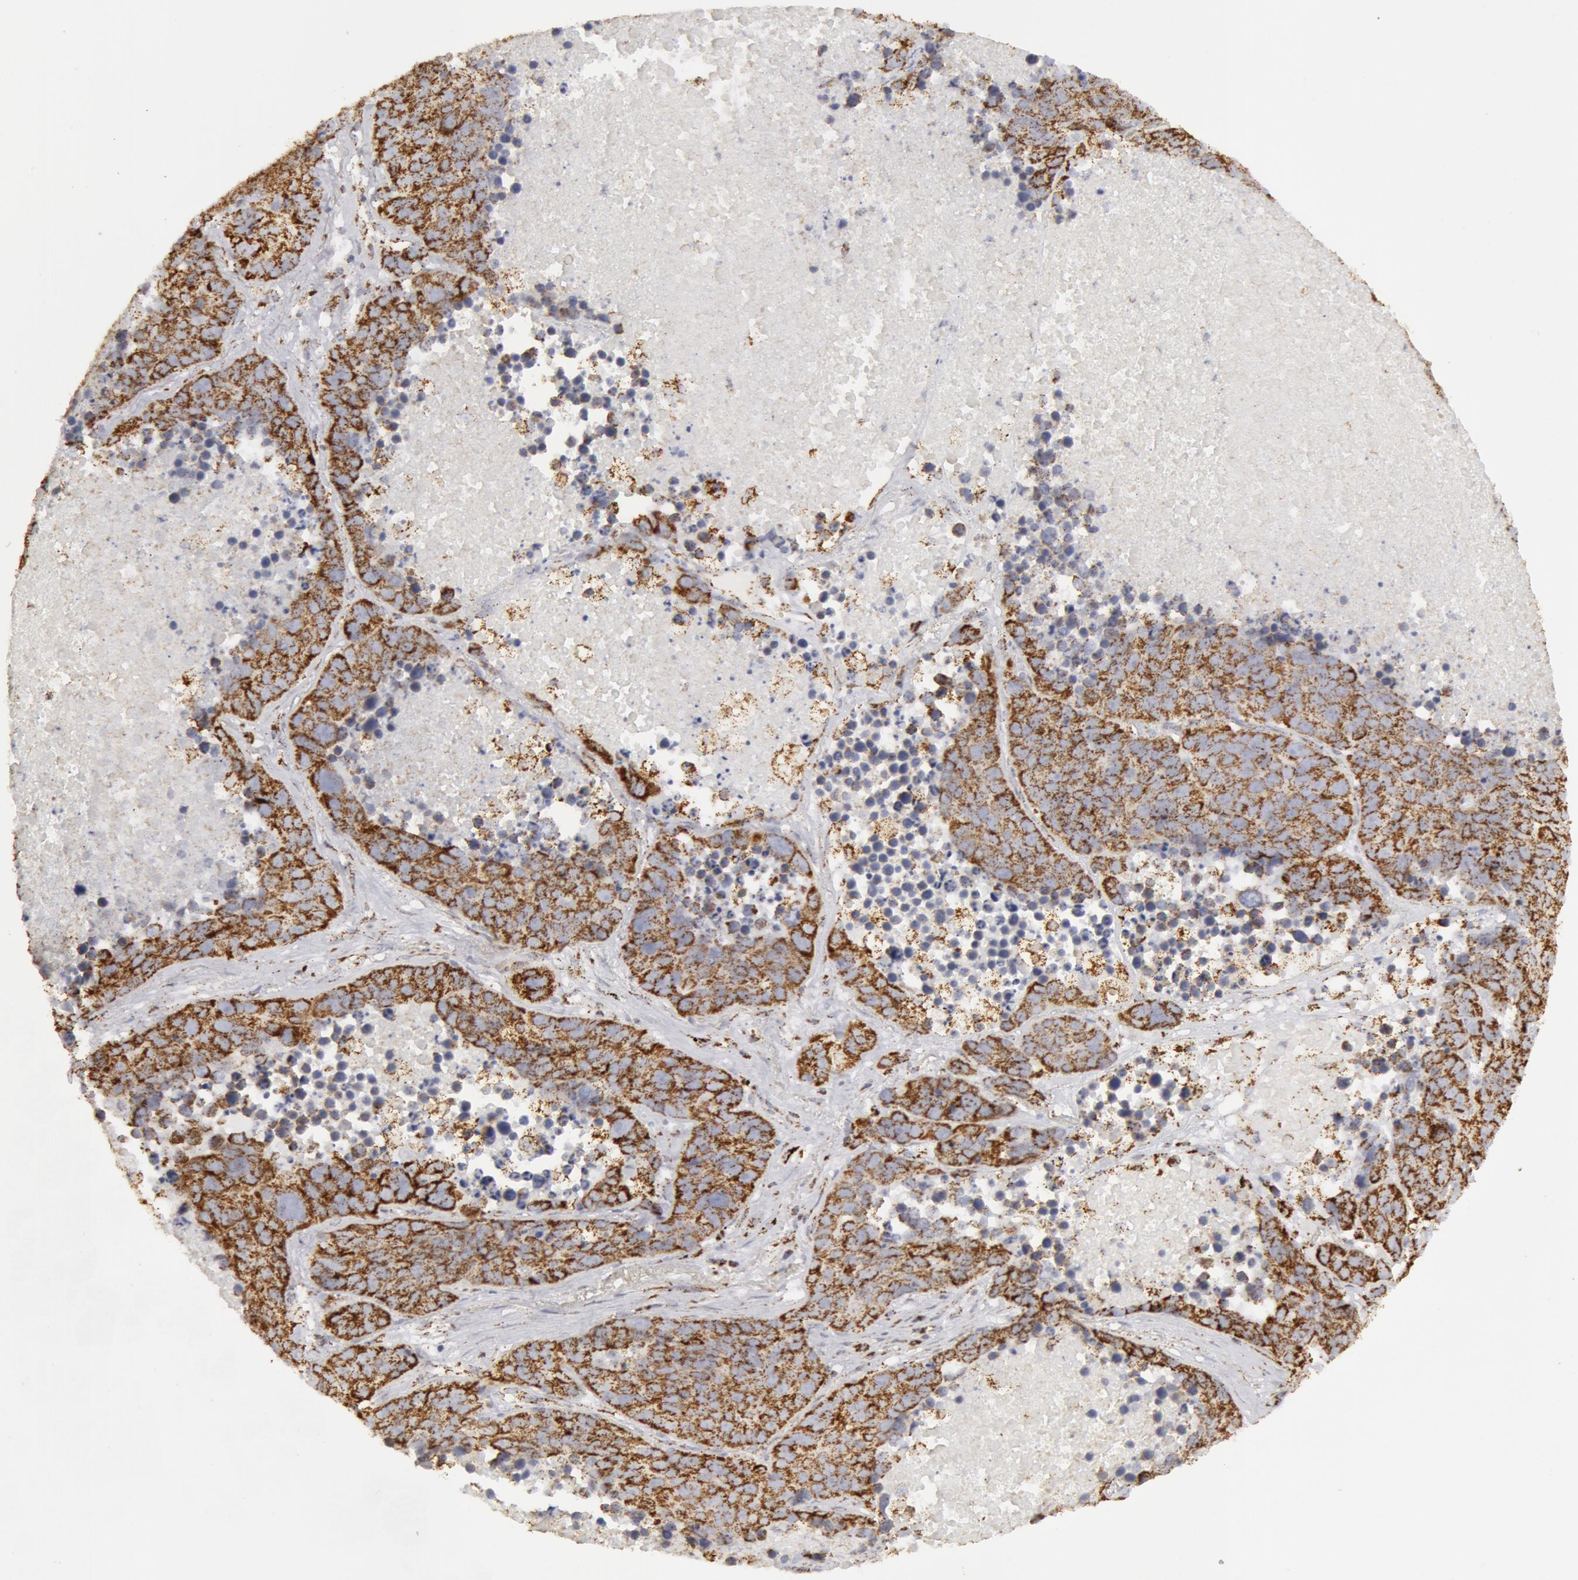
{"staining": {"intensity": "moderate", "quantity": ">75%", "location": "cytoplasmic/membranous"}, "tissue": "lung cancer", "cell_type": "Tumor cells", "image_type": "cancer", "snomed": [{"axis": "morphology", "description": "Carcinoid, malignant, NOS"}, {"axis": "topography", "description": "Lung"}], "caption": "Lung cancer (carcinoid (malignant)) tissue exhibits moderate cytoplasmic/membranous positivity in approximately >75% of tumor cells, visualized by immunohistochemistry.", "gene": "ATP5F1B", "patient": {"sex": "male", "age": 60}}